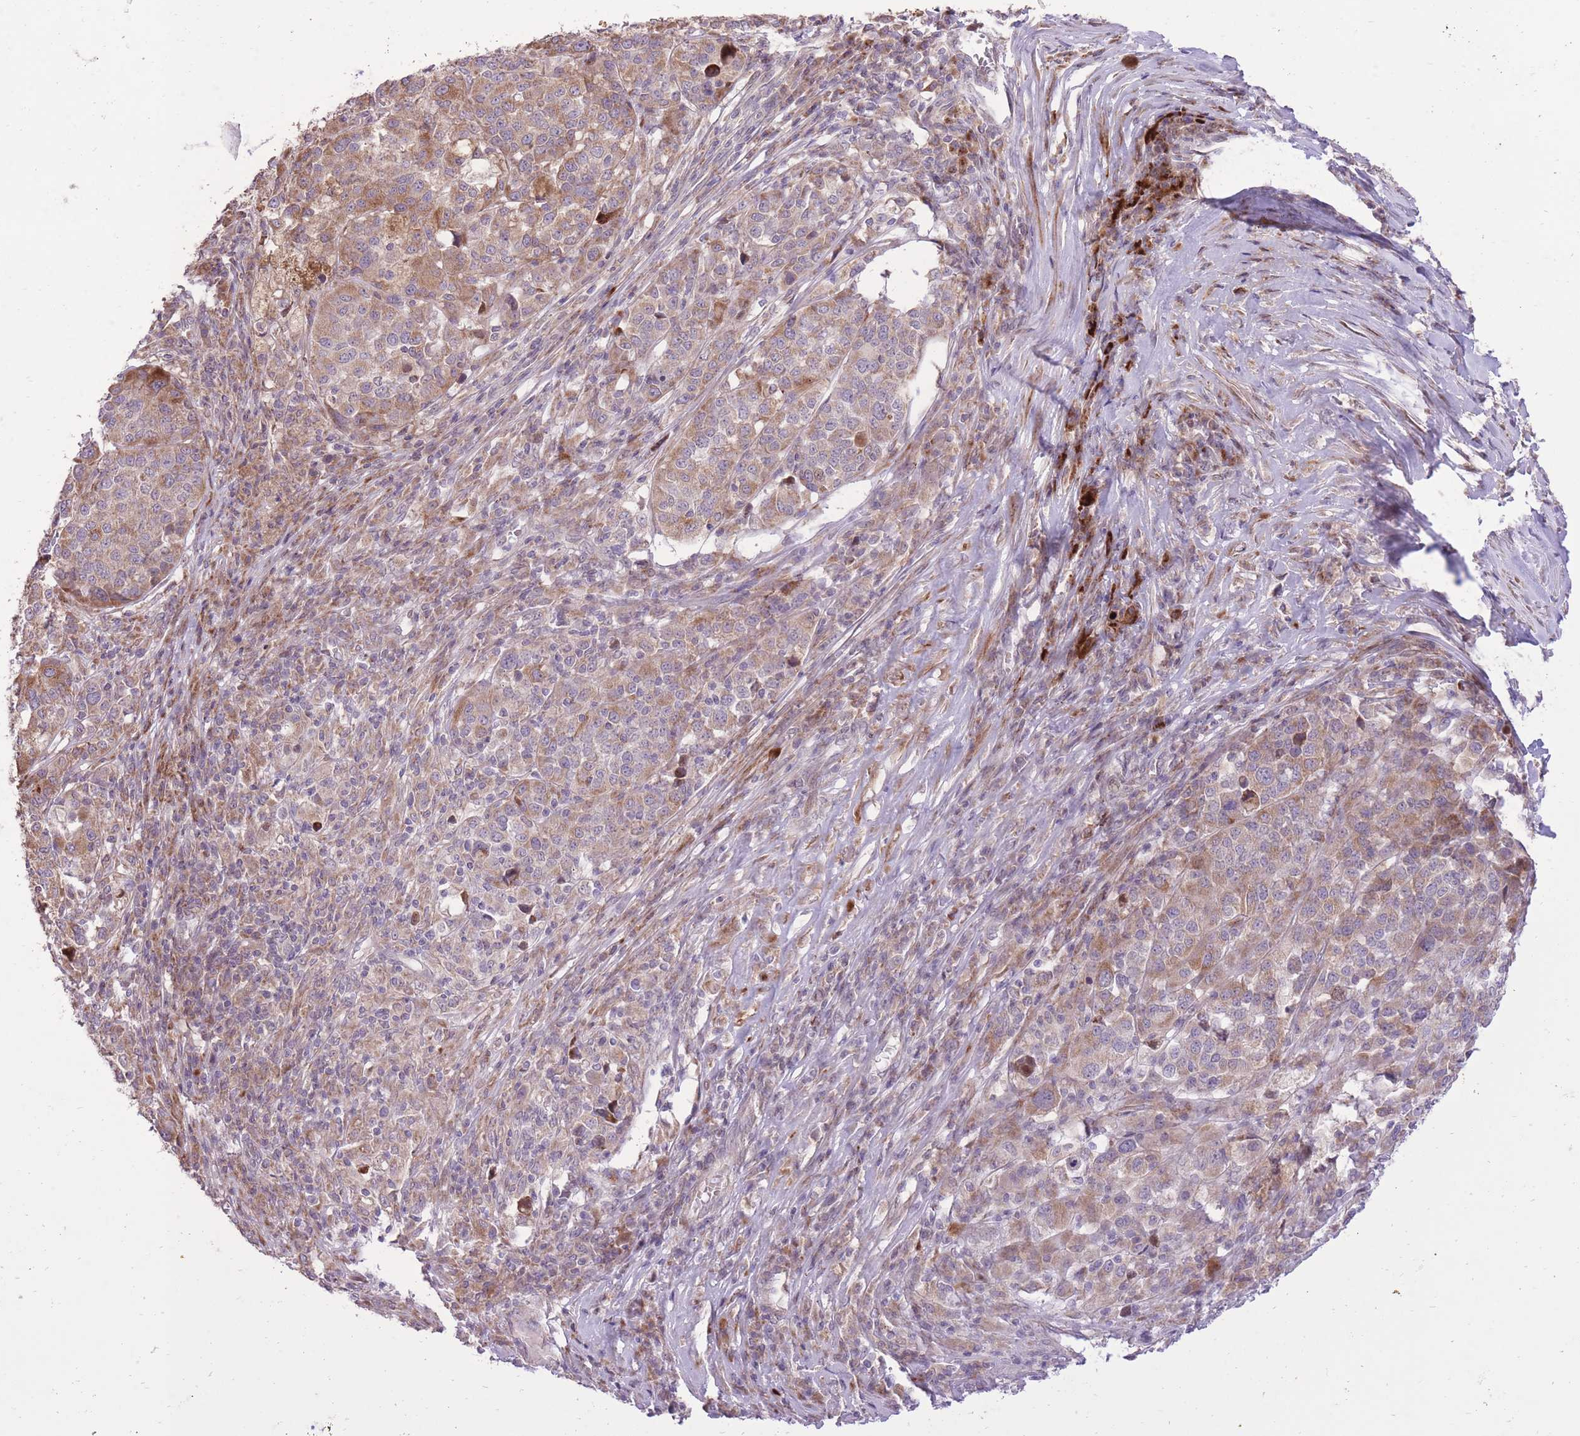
{"staining": {"intensity": "moderate", "quantity": "25%-75%", "location": "cytoplasmic/membranous"}, "tissue": "melanoma", "cell_type": "Tumor cells", "image_type": "cancer", "snomed": [{"axis": "morphology", "description": "Malignant melanoma, Metastatic site"}, {"axis": "topography", "description": "Lymph node"}], "caption": "An immunohistochemistry (IHC) micrograph of tumor tissue is shown. Protein staining in brown labels moderate cytoplasmic/membranous positivity in malignant melanoma (metastatic site) within tumor cells.", "gene": "SLC4A4", "patient": {"sex": "male", "age": 44}}